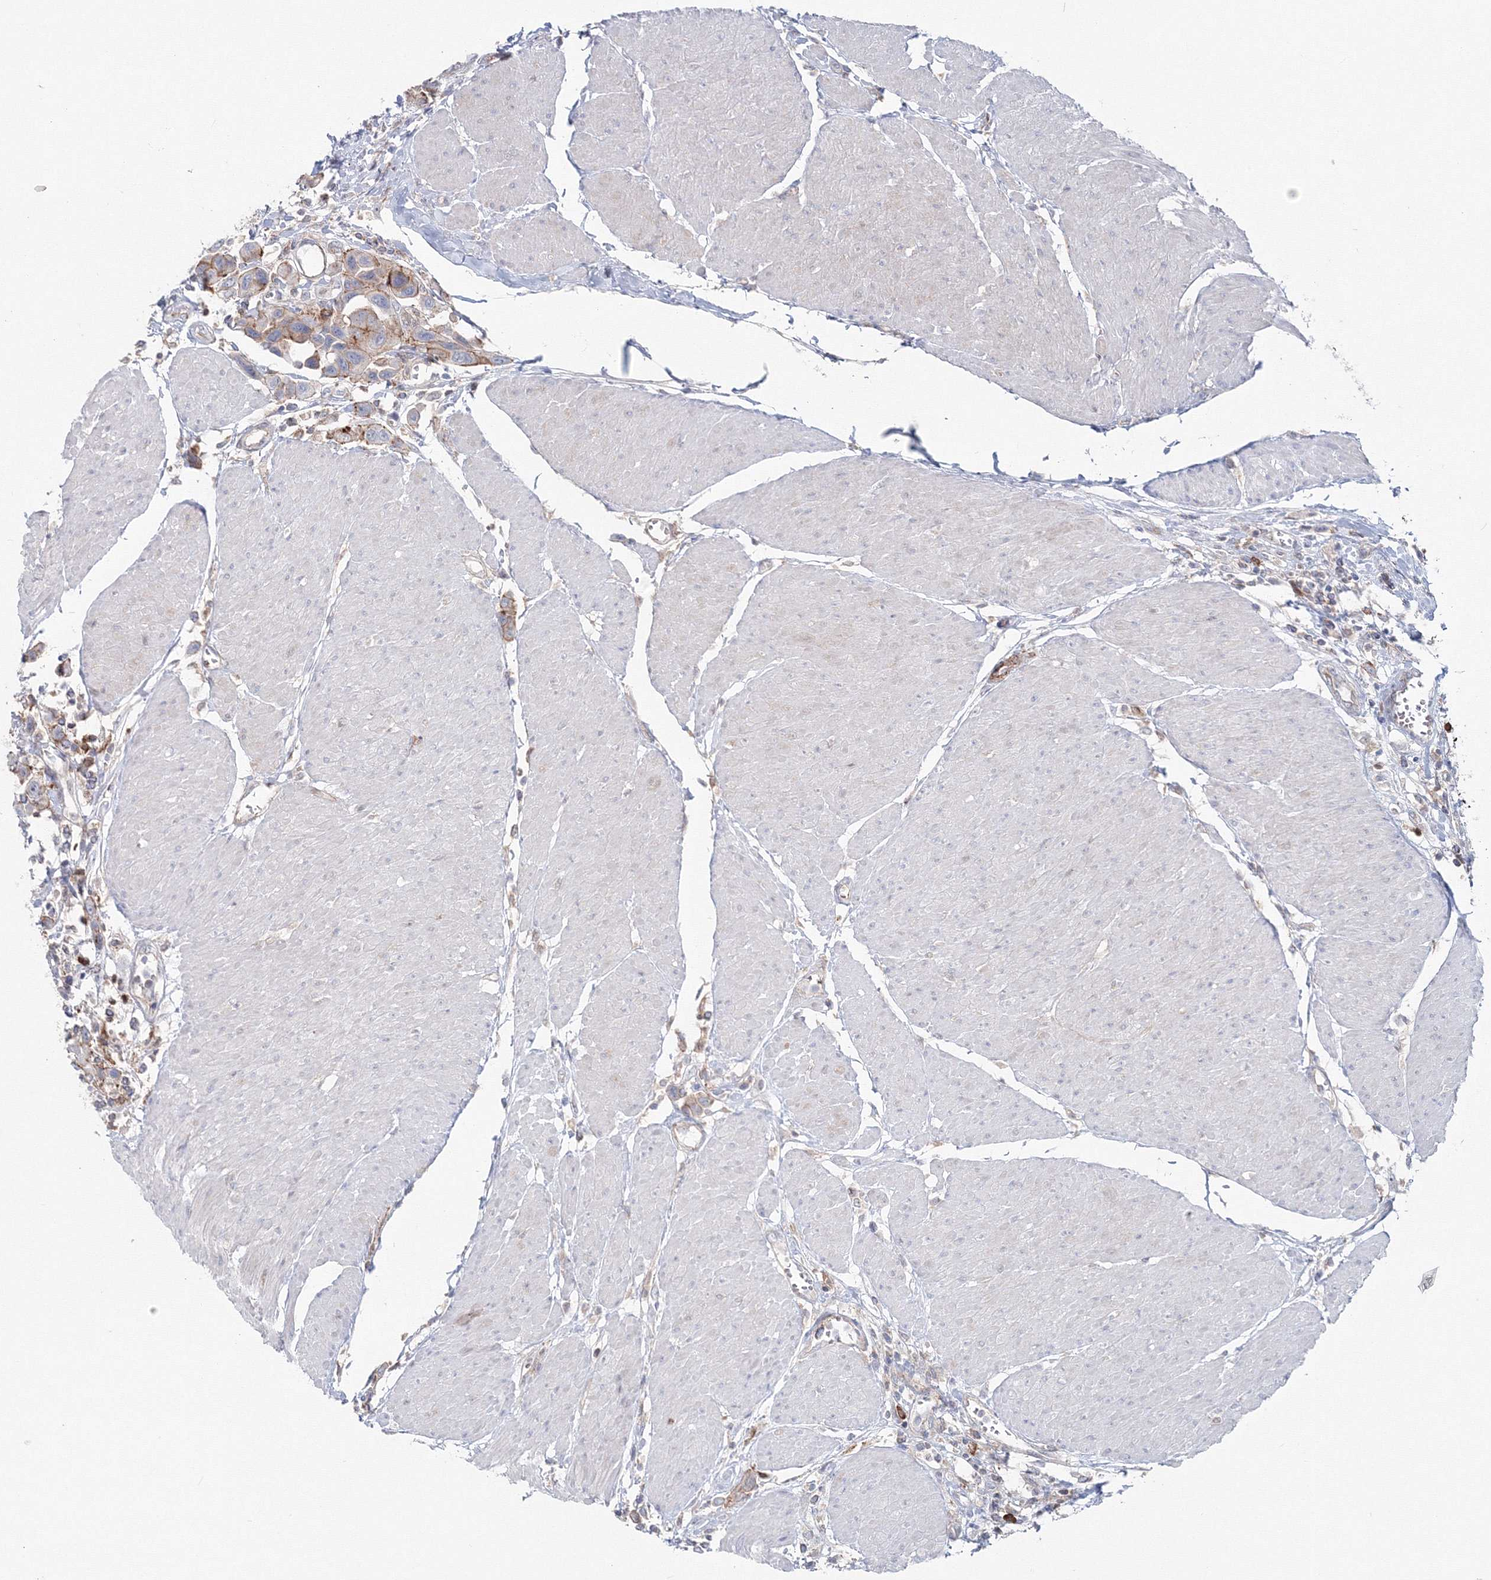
{"staining": {"intensity": "weak", "quantity": "<25%", "location": "cytoplasmic/membranous"}, "tissue": "urothelial cancer", "cell_type": "Tumor cells", "image_type": "cancer", "snomed": [{"axis": "morphology", "description": "Urothelial carcinoma, High grade"}, {"axis": "topography", "description": "Urinary bladder"}], "caption": "The micrograph shows no staining of tumor cells in urothelial cancer. (IHC, brightfield microscopy, high magnification).", "gene": "GGA2", "patient": {"sex": "male", "age": 50}}